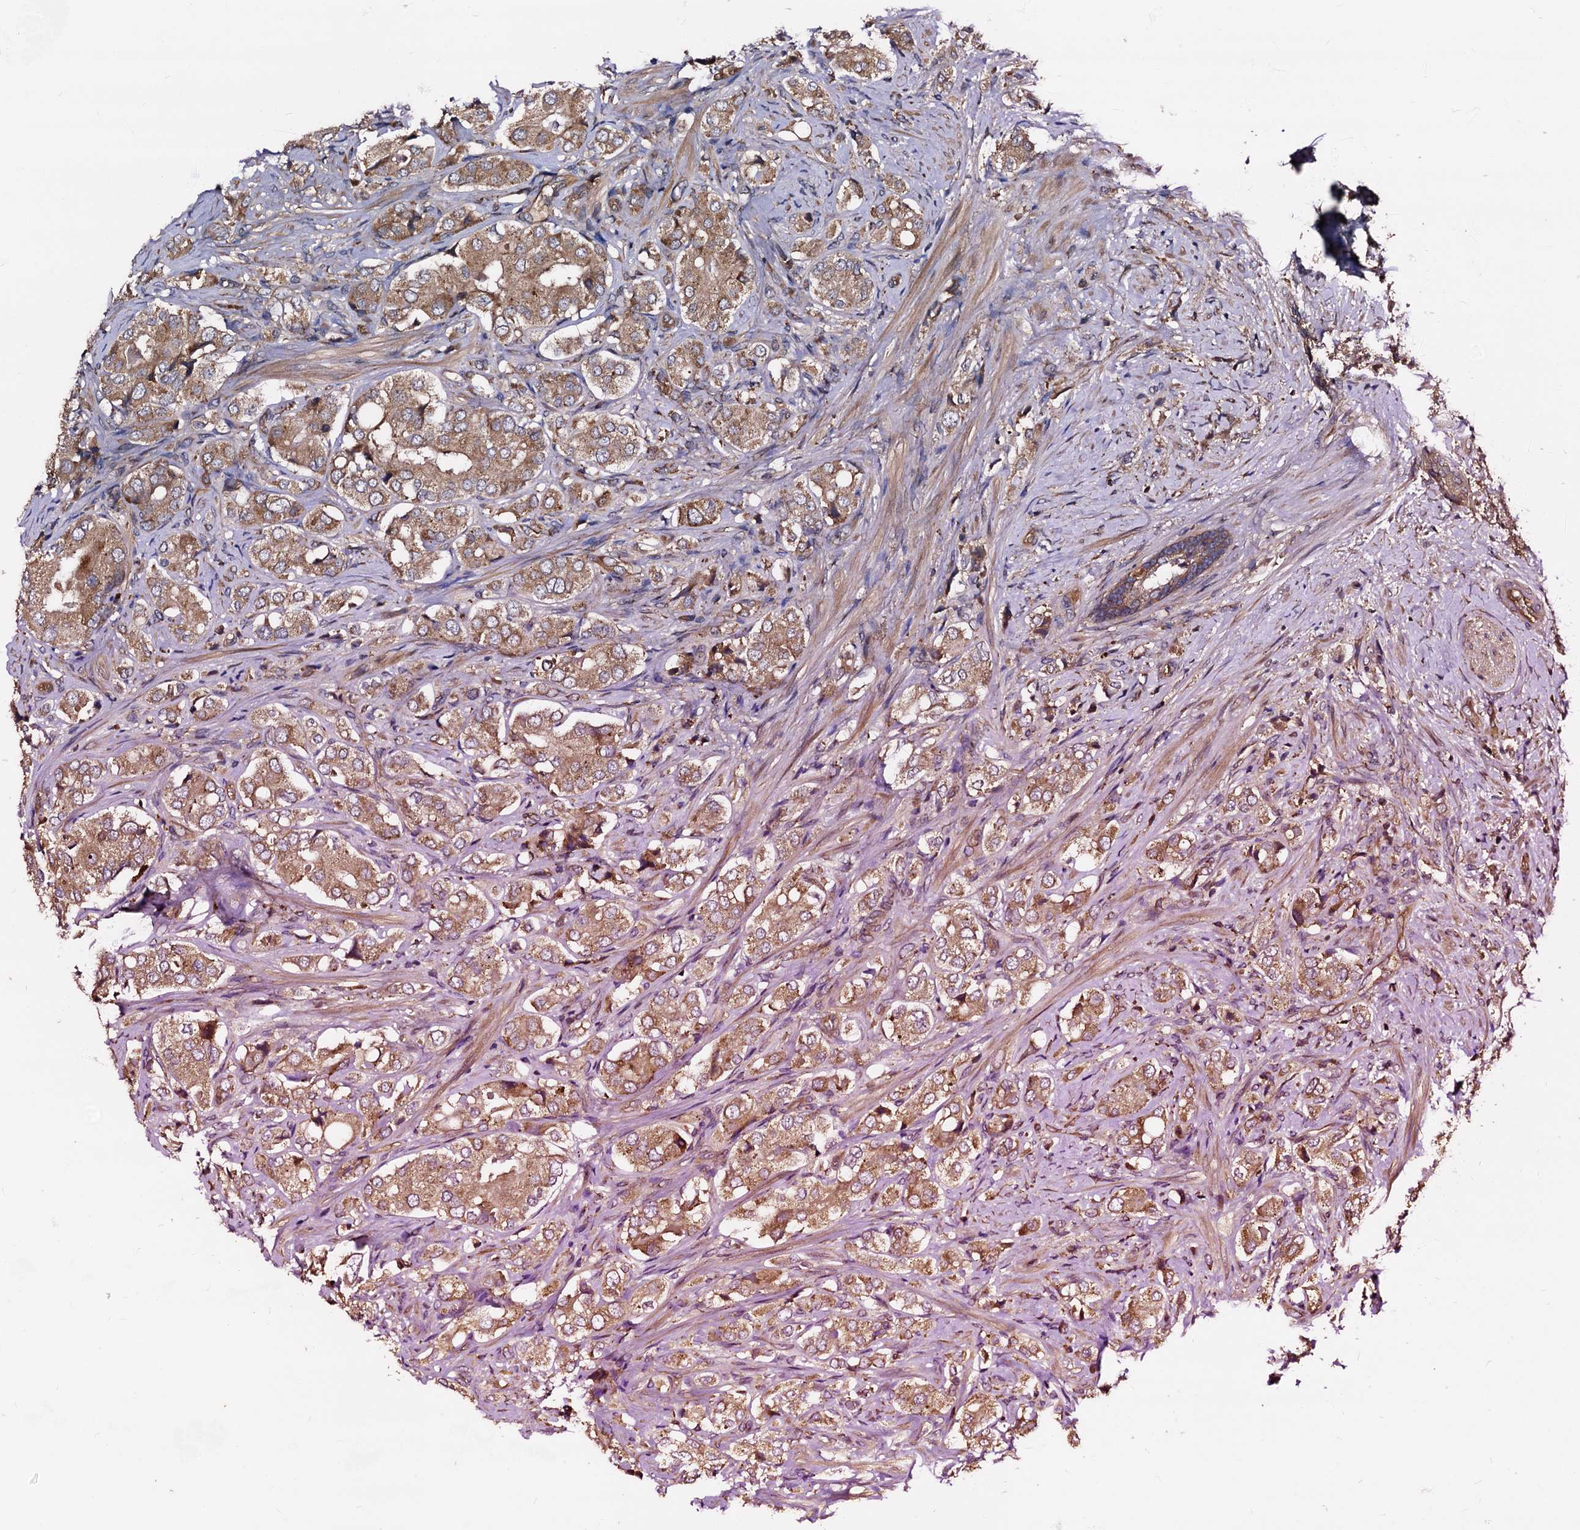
{"staining": {"intensity": "moderate", "quantity": ">75%", "location": "cytoplasmic/membranous"}, "tissue": "prostate cancer", "cell_type": "Tumor cells", "image_type": "cancer", "snomed": [{"axis": "morphology", "description": "Adenocarcinoma, High grade"}, {"axis": "topography", "description": "Prostate"}], "caption": "Prostate cancer (high-grade adenocarcinoma) was stained to show a protein in brown. There is medium levels of moderate cytoplasmic/membranous positivity in approximately >75% of tumor cells. Using DAB (3,3'-diaminobenzidine) (brown) and hematoxylin (blue) stains, captured at high magnification using brightfield microscopy.", "gene": "PEX5", "patient": {"sex": "male", "age": 65}}